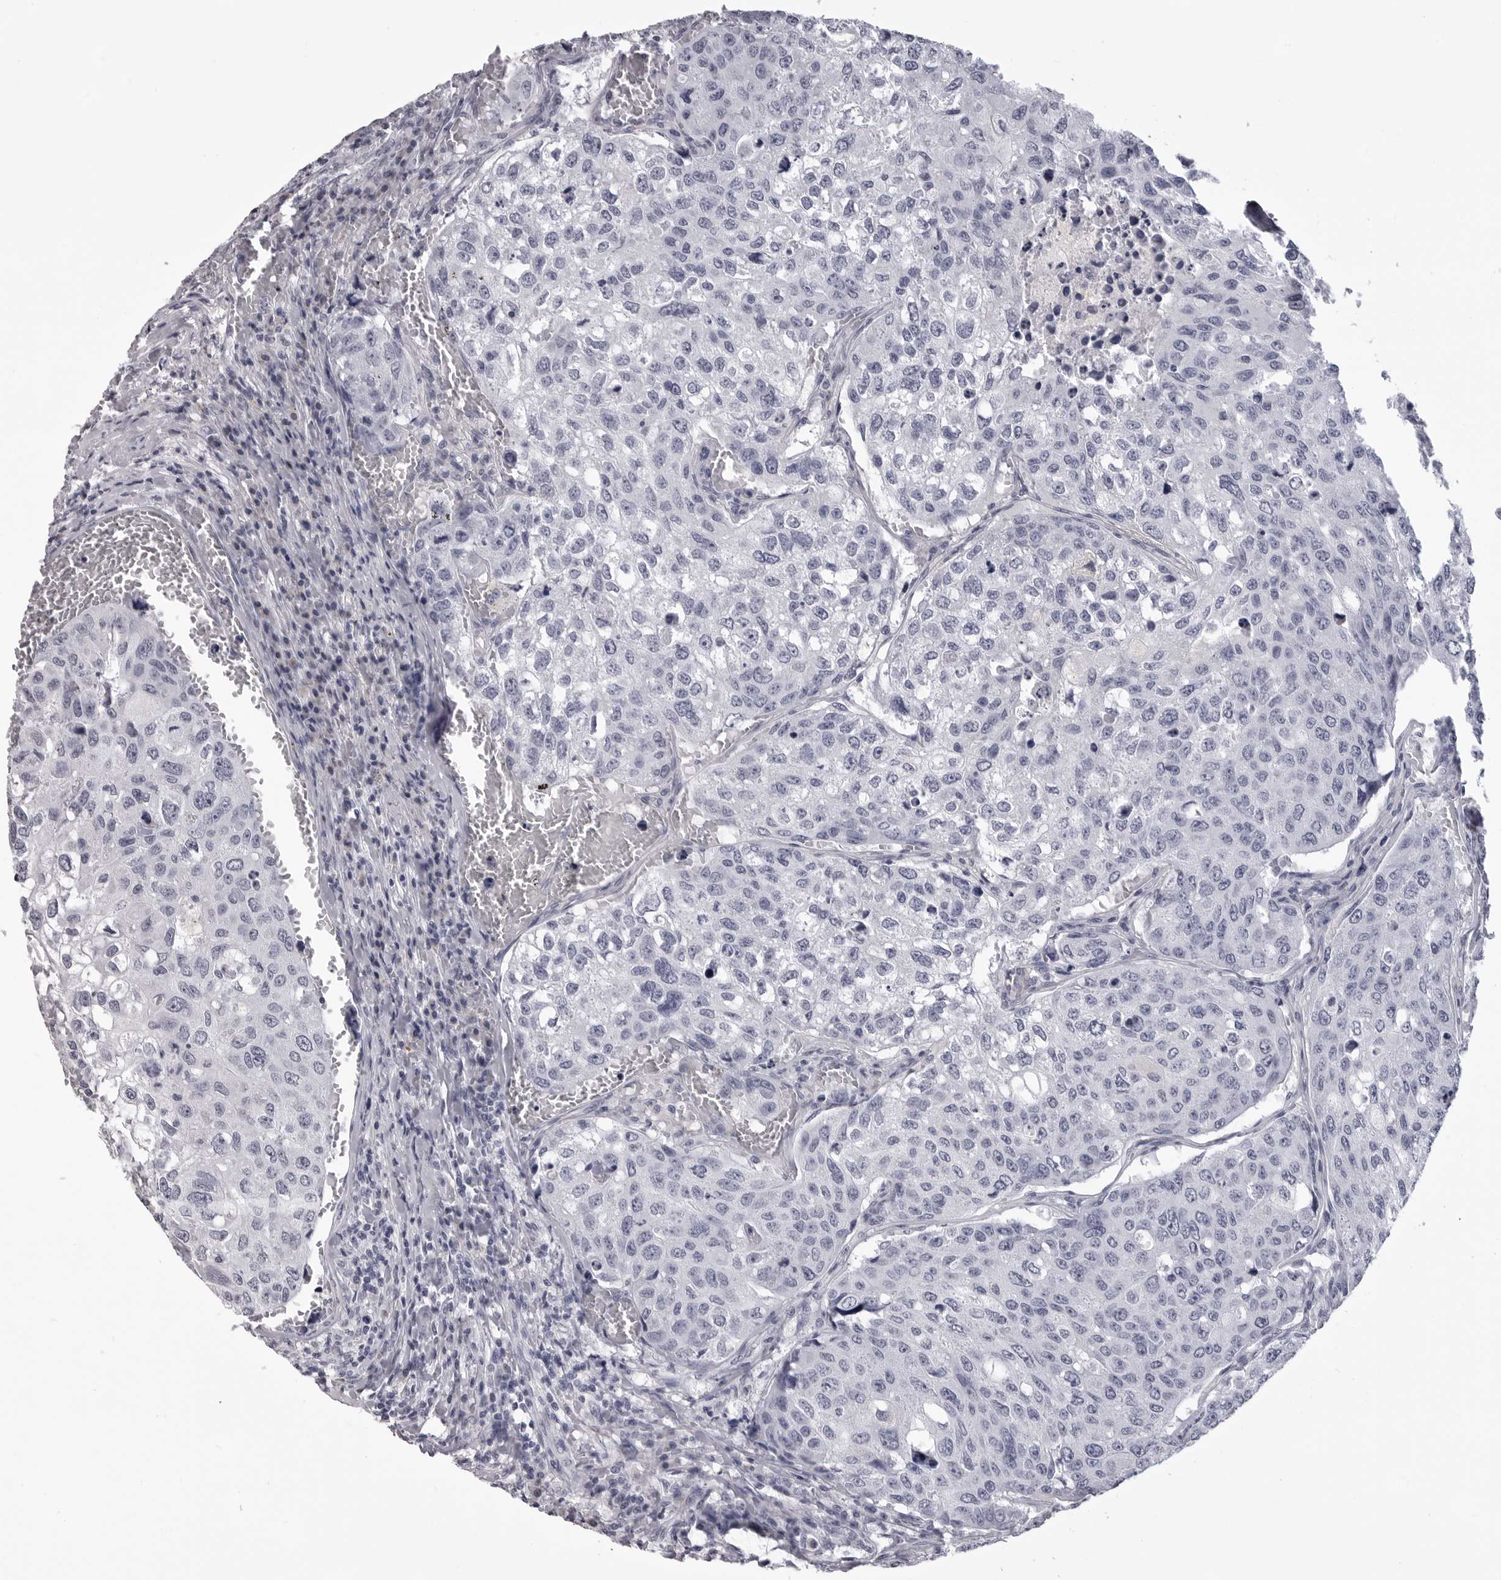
{"staining": {"intensity": "negative", "quantity": "none", "location": "none"}, "tissue": "urothelial cancer", "cell_type": "Tumor cells", "image_type": "cancer", "snomed": [{"axis": "morphology", "description": "Urothelial carcinoma, High grade"}, {"axis": "topography", "description": "Lymph node"}, {"axis": "topography", "description": "Urinary bladder"}], "caption": "Photomicrograph shows no protein staining in tumor cells of urothelial cancer tissue.", "gene": "LGALS4", "patient": {"sex": "male", "age": 51}}